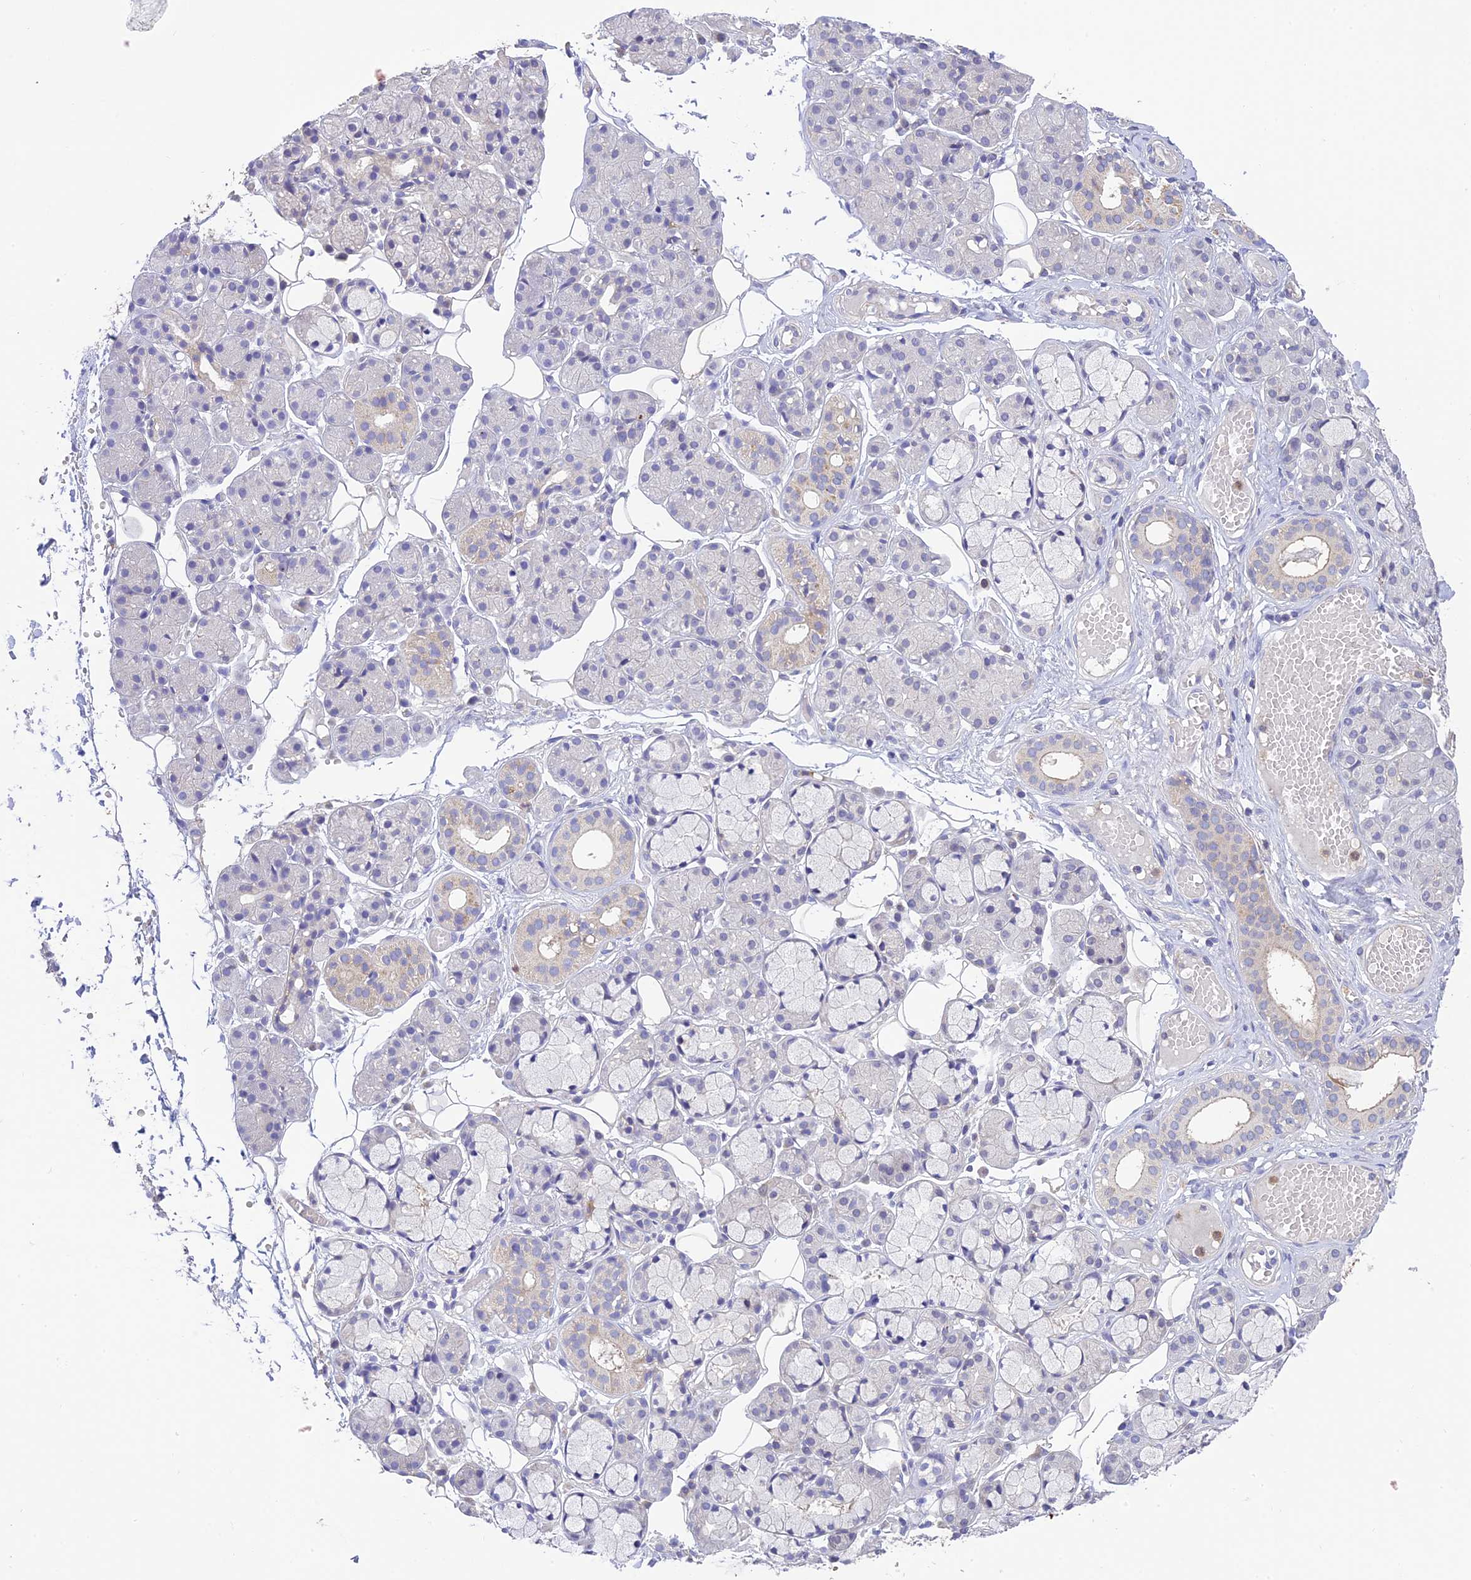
{"staining": {"intensity": "negative", "quantity": "none", "location": "none"}, "tissue": "salivary gland", "cell_type": "Glandular cells", "image_type": "normal", "snomed": [{"axis": "morphology", "description": "Normal tissue, NOS"}, {"axis": "topography", "description": "Salivary gland"}], "caption": "Photomicrograph shows no protein expression in glandular cells of benign salivary gland.", "gene": "BMT2", "patient": {"sex": "male", "age": 63}}